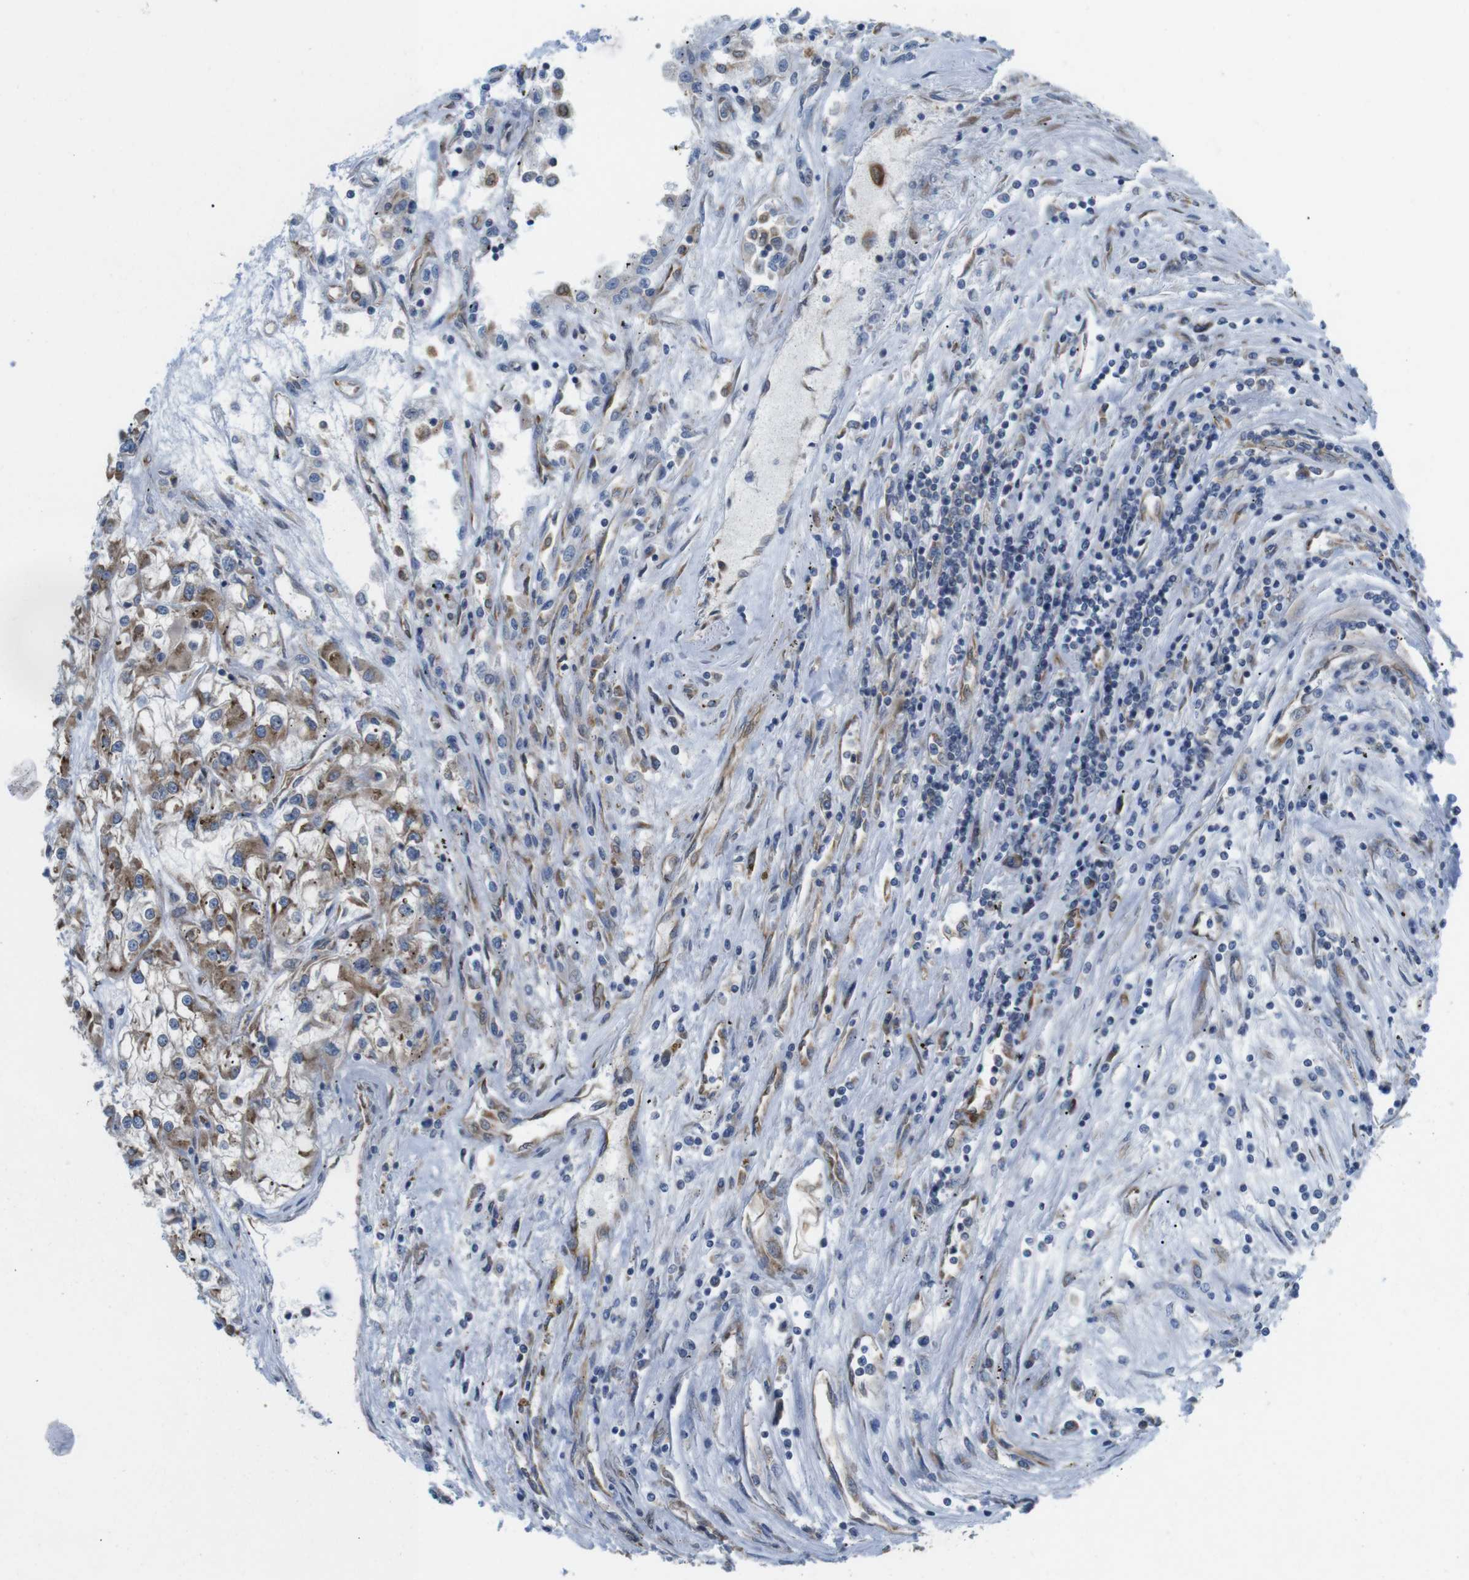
{"staining": {"intensity": "moderate", "quantity": "<25%", "location": "cytoplasmic/membranous"}, "tissue": "renal cancer", "cell_type": "Tumor cells", "image_type": "cancer", "snomed": [{"axis": "morphology", "description": "Adenocarcinoma, NOS"}, {"axis": "topography", "description": "Kidney"}], "caption": "This is an image of immunohistochemistry staining of renal cancer (adenocarcinoma), which shows moderate positivity in the cytoplasmic/membranous of tumor cells.", "gene": "HACD3", "patient": {"sex": "female", "age": 52}}